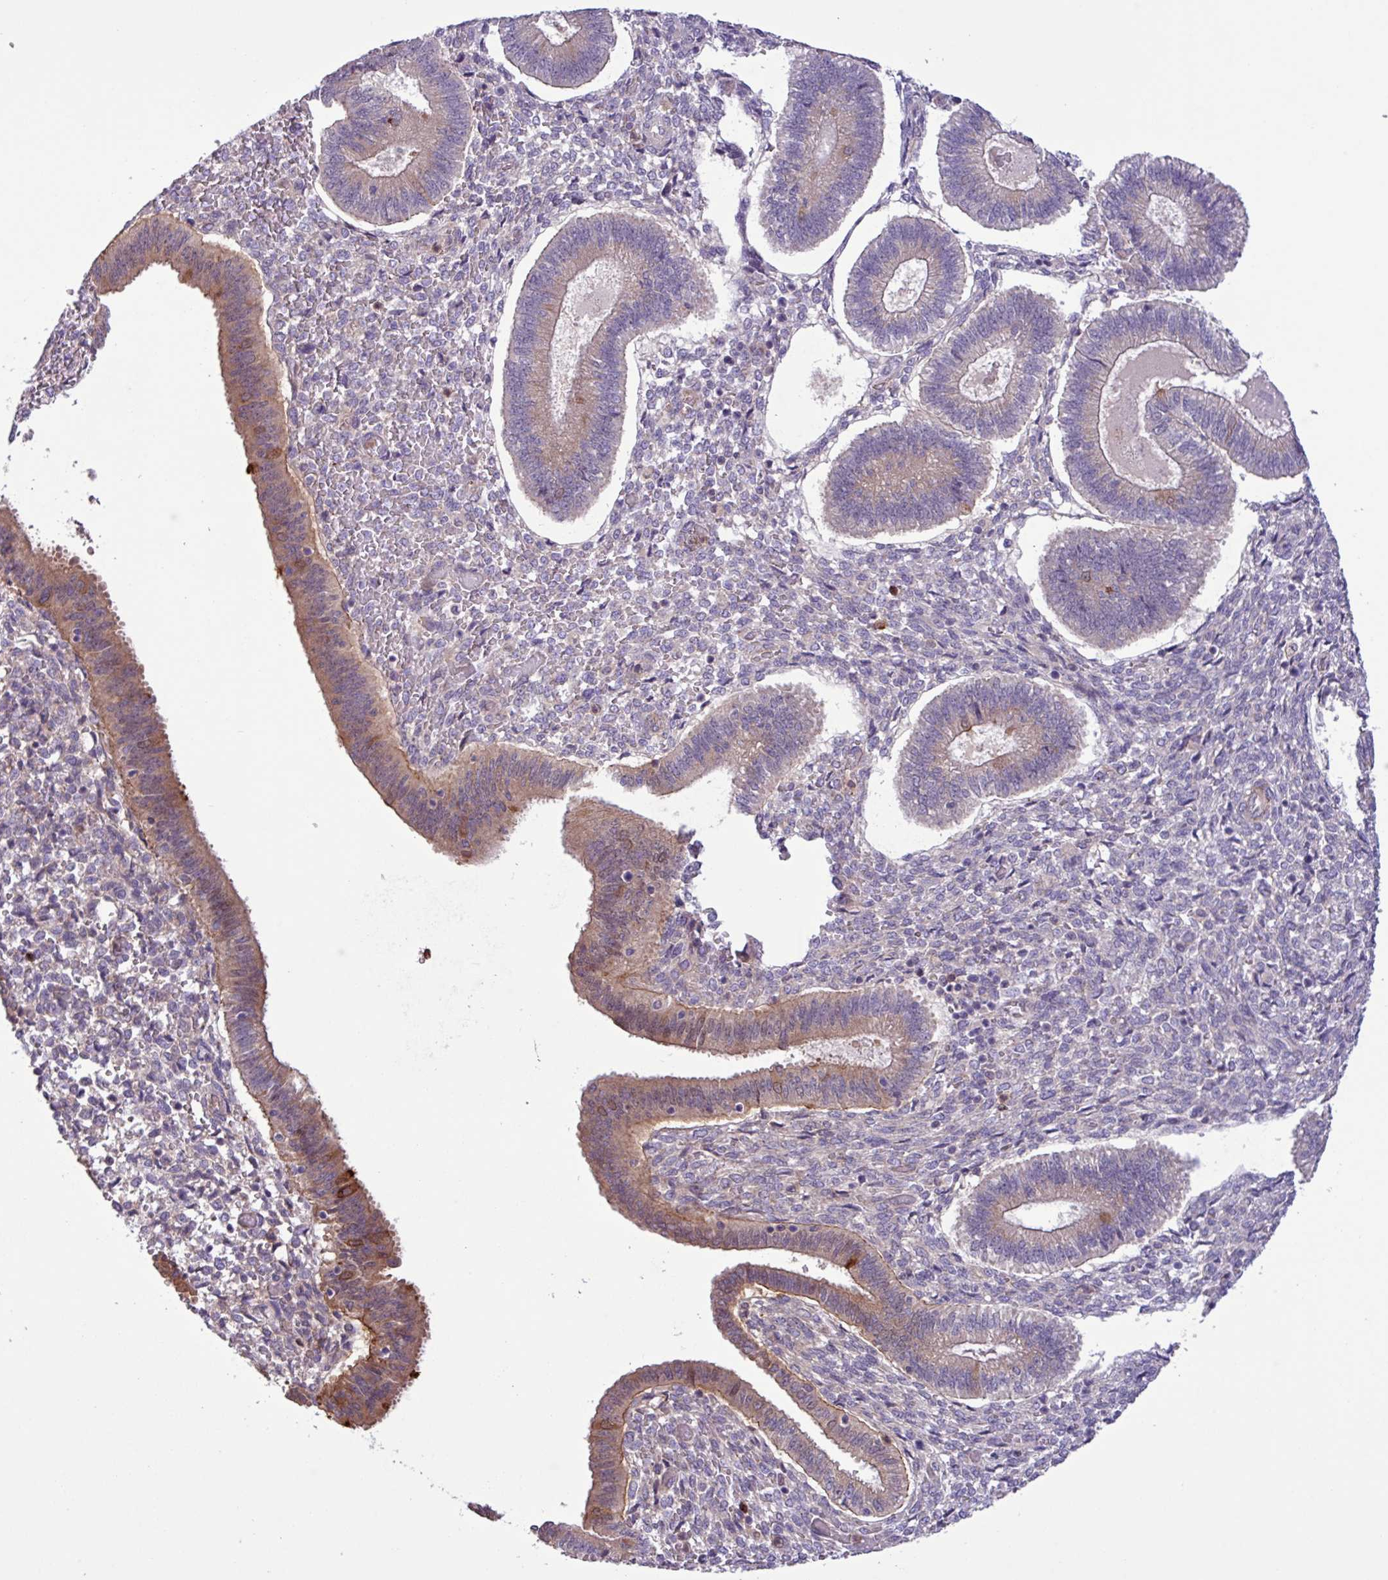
{"staining": {"intensity": "negative", "quantity": "none", "location": "none"}, "tissue": "endometrium", "cell_type": "Cells in endometrial stroma", "image_type": "normal", "snomed": [{"axis": "morphology", "description": "Normal tissue, NOS"}, {"axis": "topography", "description": "Endometrium"}], "caption": "A high-resolution image shows IHC staining of benign endometrium, which exhibits no significant positivity in cells in endometrial stroma.", "gene": "CNTRL", "patient": {"sex": "female", "age": 25}}